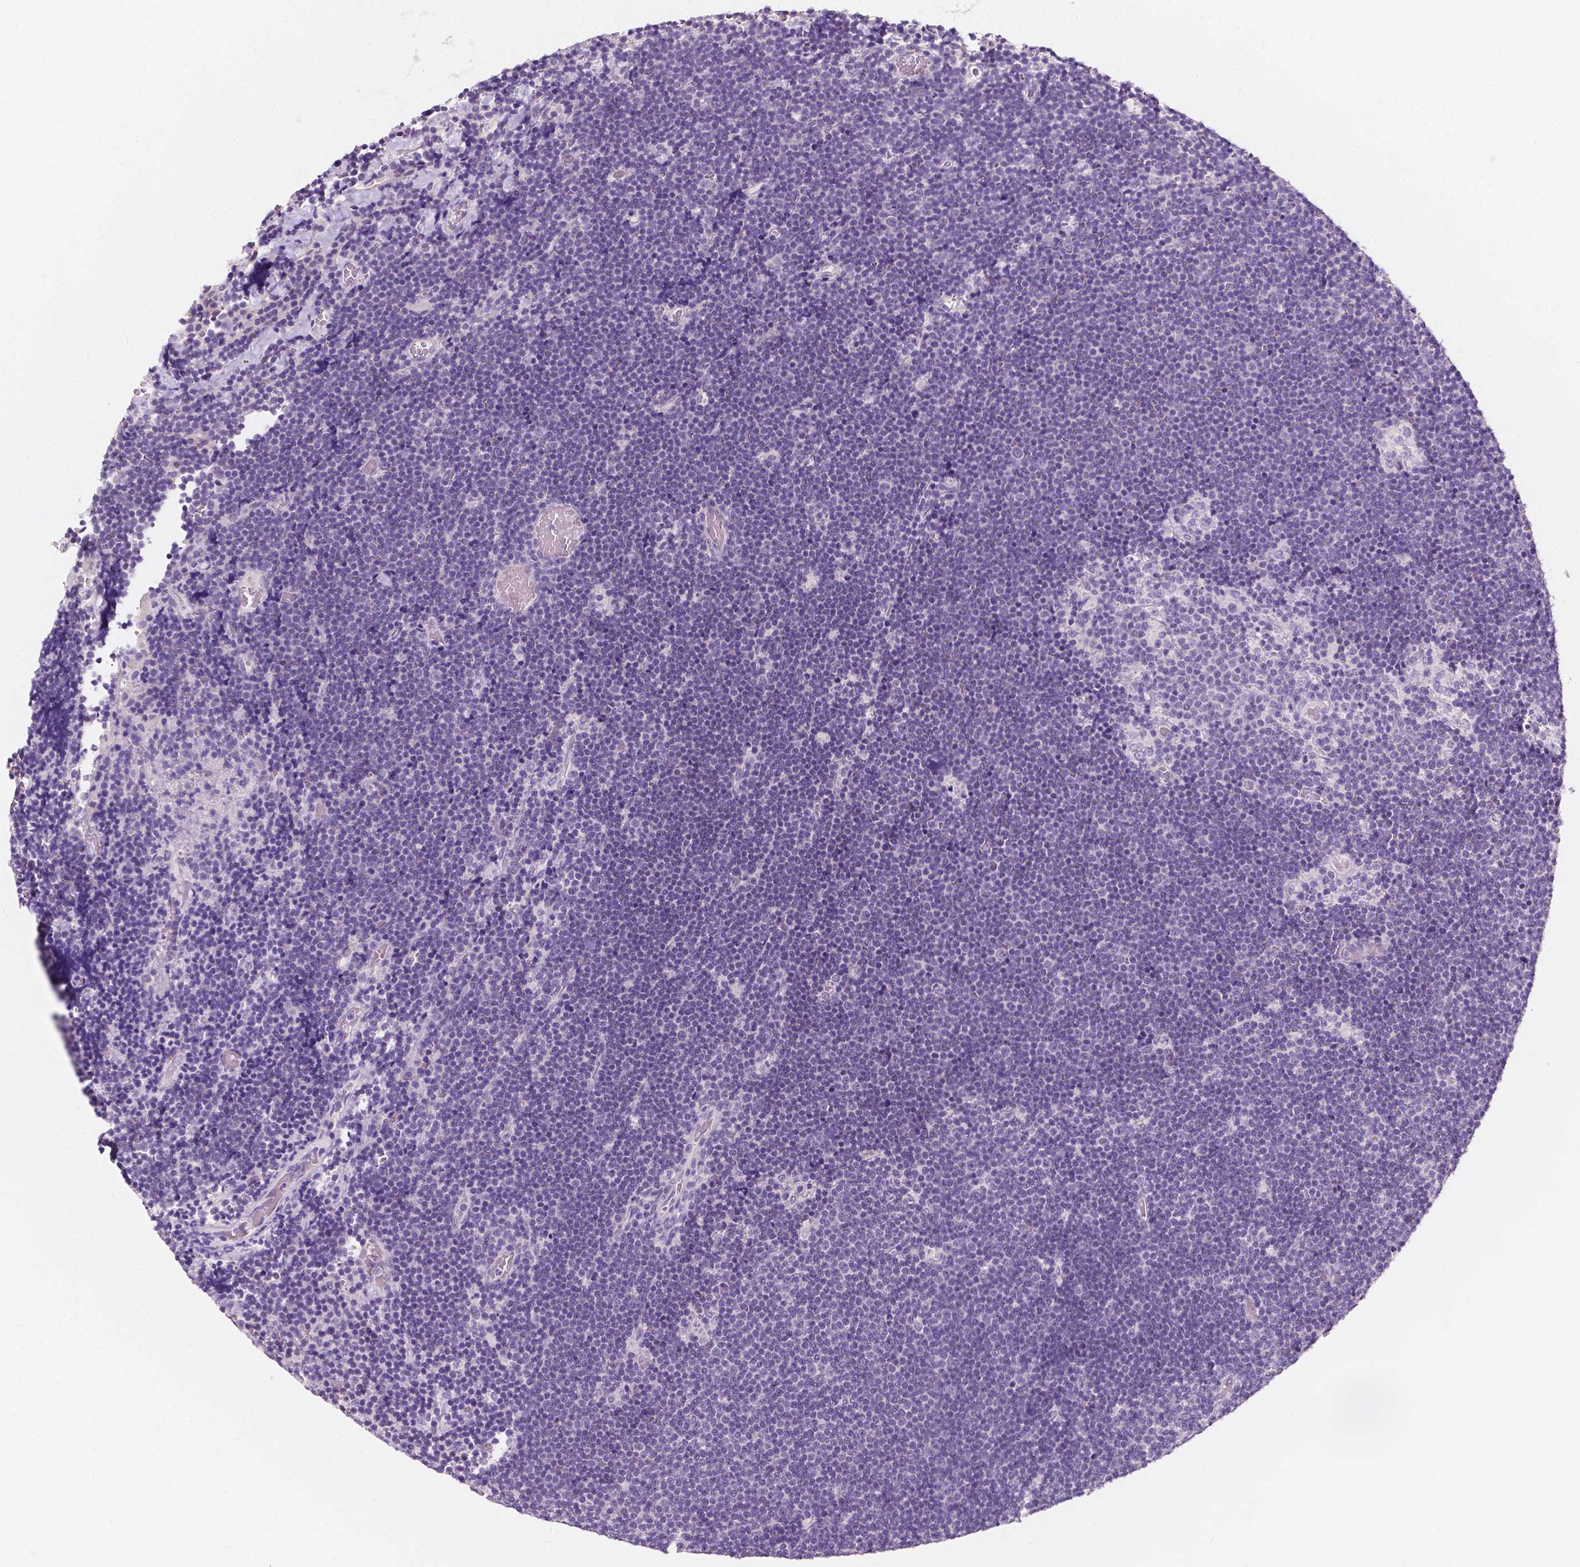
{"staining": {"intensity": "negative", "quantity": "none", "location": "none"}, "tissue": "lymphoma", "cell_type": "Tumor cells", "image_type": "cancer", "snomed": [{"axis": "morphology", "description": "Malignant lymphoma, non-Hodgkin's type, Low grade"}, {"axis": "topography", "description": "Brain"}], "caption": "The micrograph displays no staining of tumor cells in lymphoma.", "gene": "TAL1", "patient": {"sex": "female", "age": 66}}